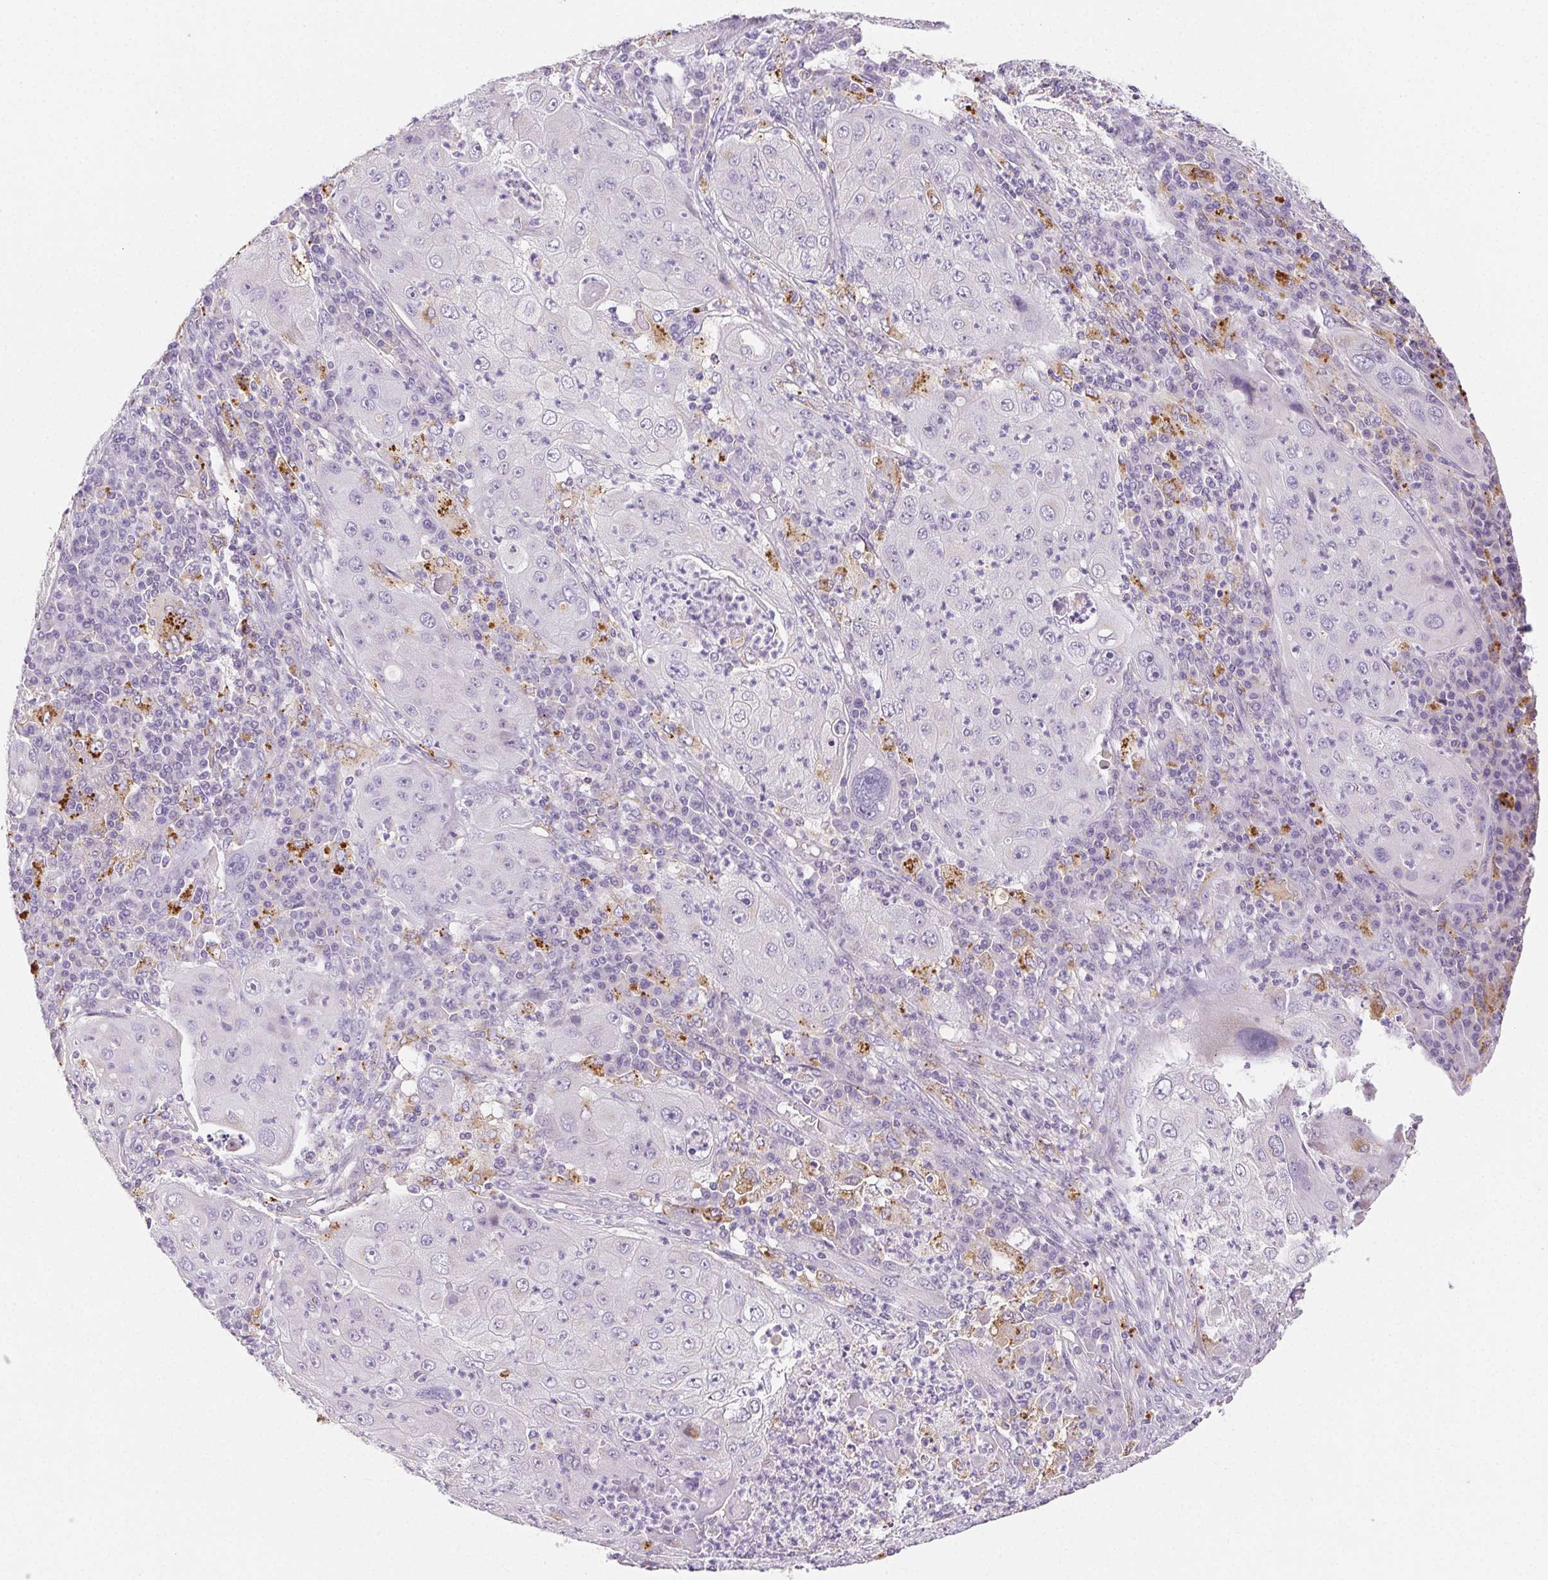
{"staining": {"intensity": "negative", "quantity": "none", "location": "none"}, "tissue": "lung cancer", "cell_type": "Tumor cells", "image_type": "cancer", "snomed": [{"axis": "morphology", "description": "Squamous cell carcinoma, NOS"}, {"axis": "topography", "description": "Lung"}], "caption": "Immunohistochemical staining of lung squamous cell carcinoma shows no significant positivity in tumor cells.", "gene": "LIPA", "patient": {"sex": "female", "age": 59}}